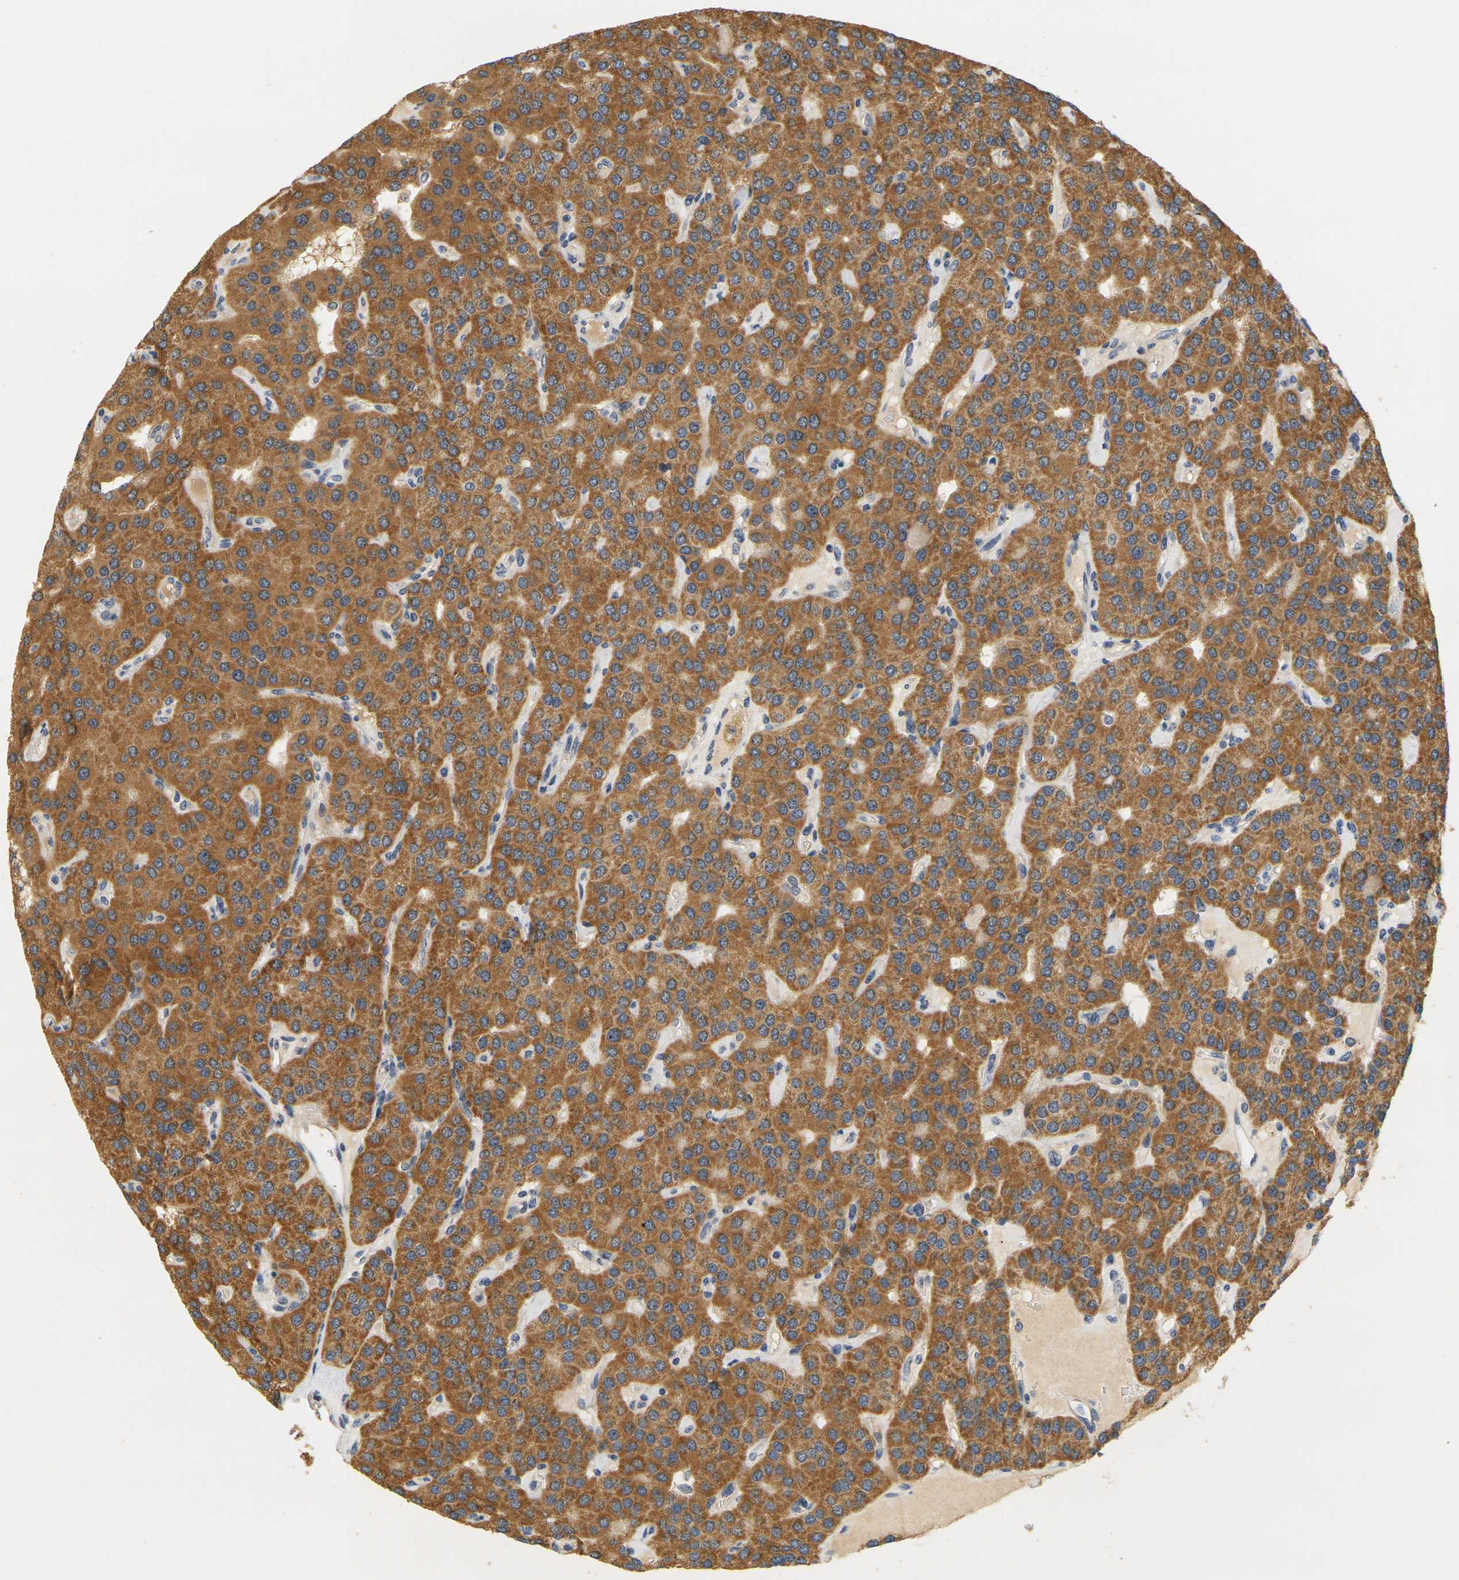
{"staining": {"intensity": "strong", "quantity": ">75%", "location": "cytoplasmic/membranous"}, "tissue": "parathyroid gland", "cell_type": "Glandular cells", "image_type": "normal", "snomed": [{"axis": "morphology", "description": "Normal tissue, NOS"}, {"axis": "morphology", "description": "Adenoma, NOS"}, {"axis": "topography", "description": "Parathyroid gland"}], "caption": "DAB immunohistochemical staining of benign human parathyroid gland shows strong cytoplasmic/membranous protein expression in approximately >75% of glandular cells.", "gene": "GDAP1", "patient": {"sex": "female", "age": 86}}